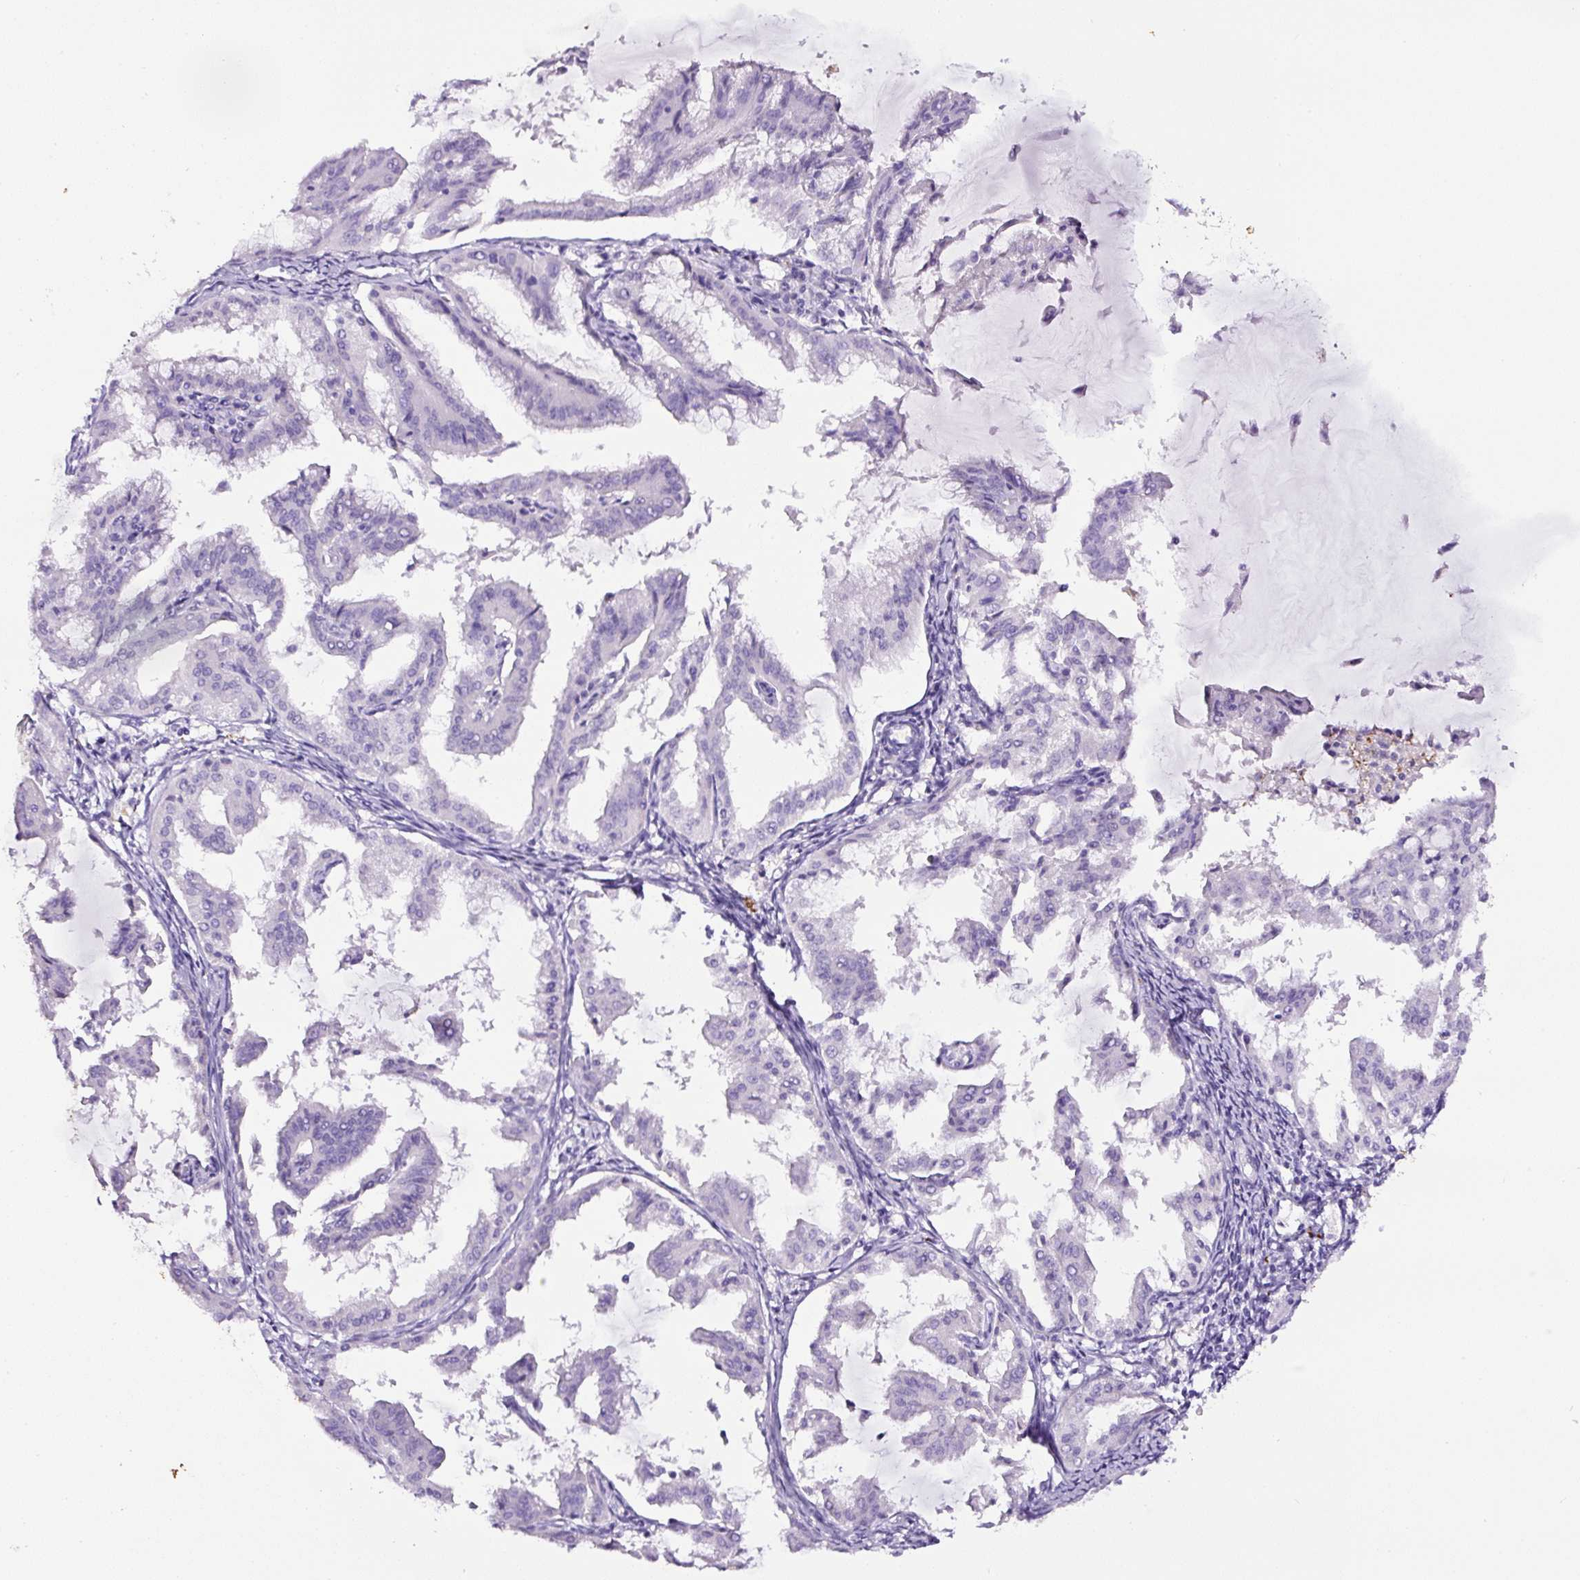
{"staining": {"intensity": "negative", "quantity": "none", "location": "none"}, "tissue": "endometrial cancer", "cell_type": "Tumor cells", "image_type": "cancer", "snomed": [{"axis": "morphology", "description": "Adenocarcinoma, NOS"}, {"axis": "topography", "description": "Endometrium"}], "caption": "Tumor cells show no significant protein staining in endometrial cancer (adenocarcinoma).", "gene": "SP8", "patient": {"sex": "female", "age": 70}}